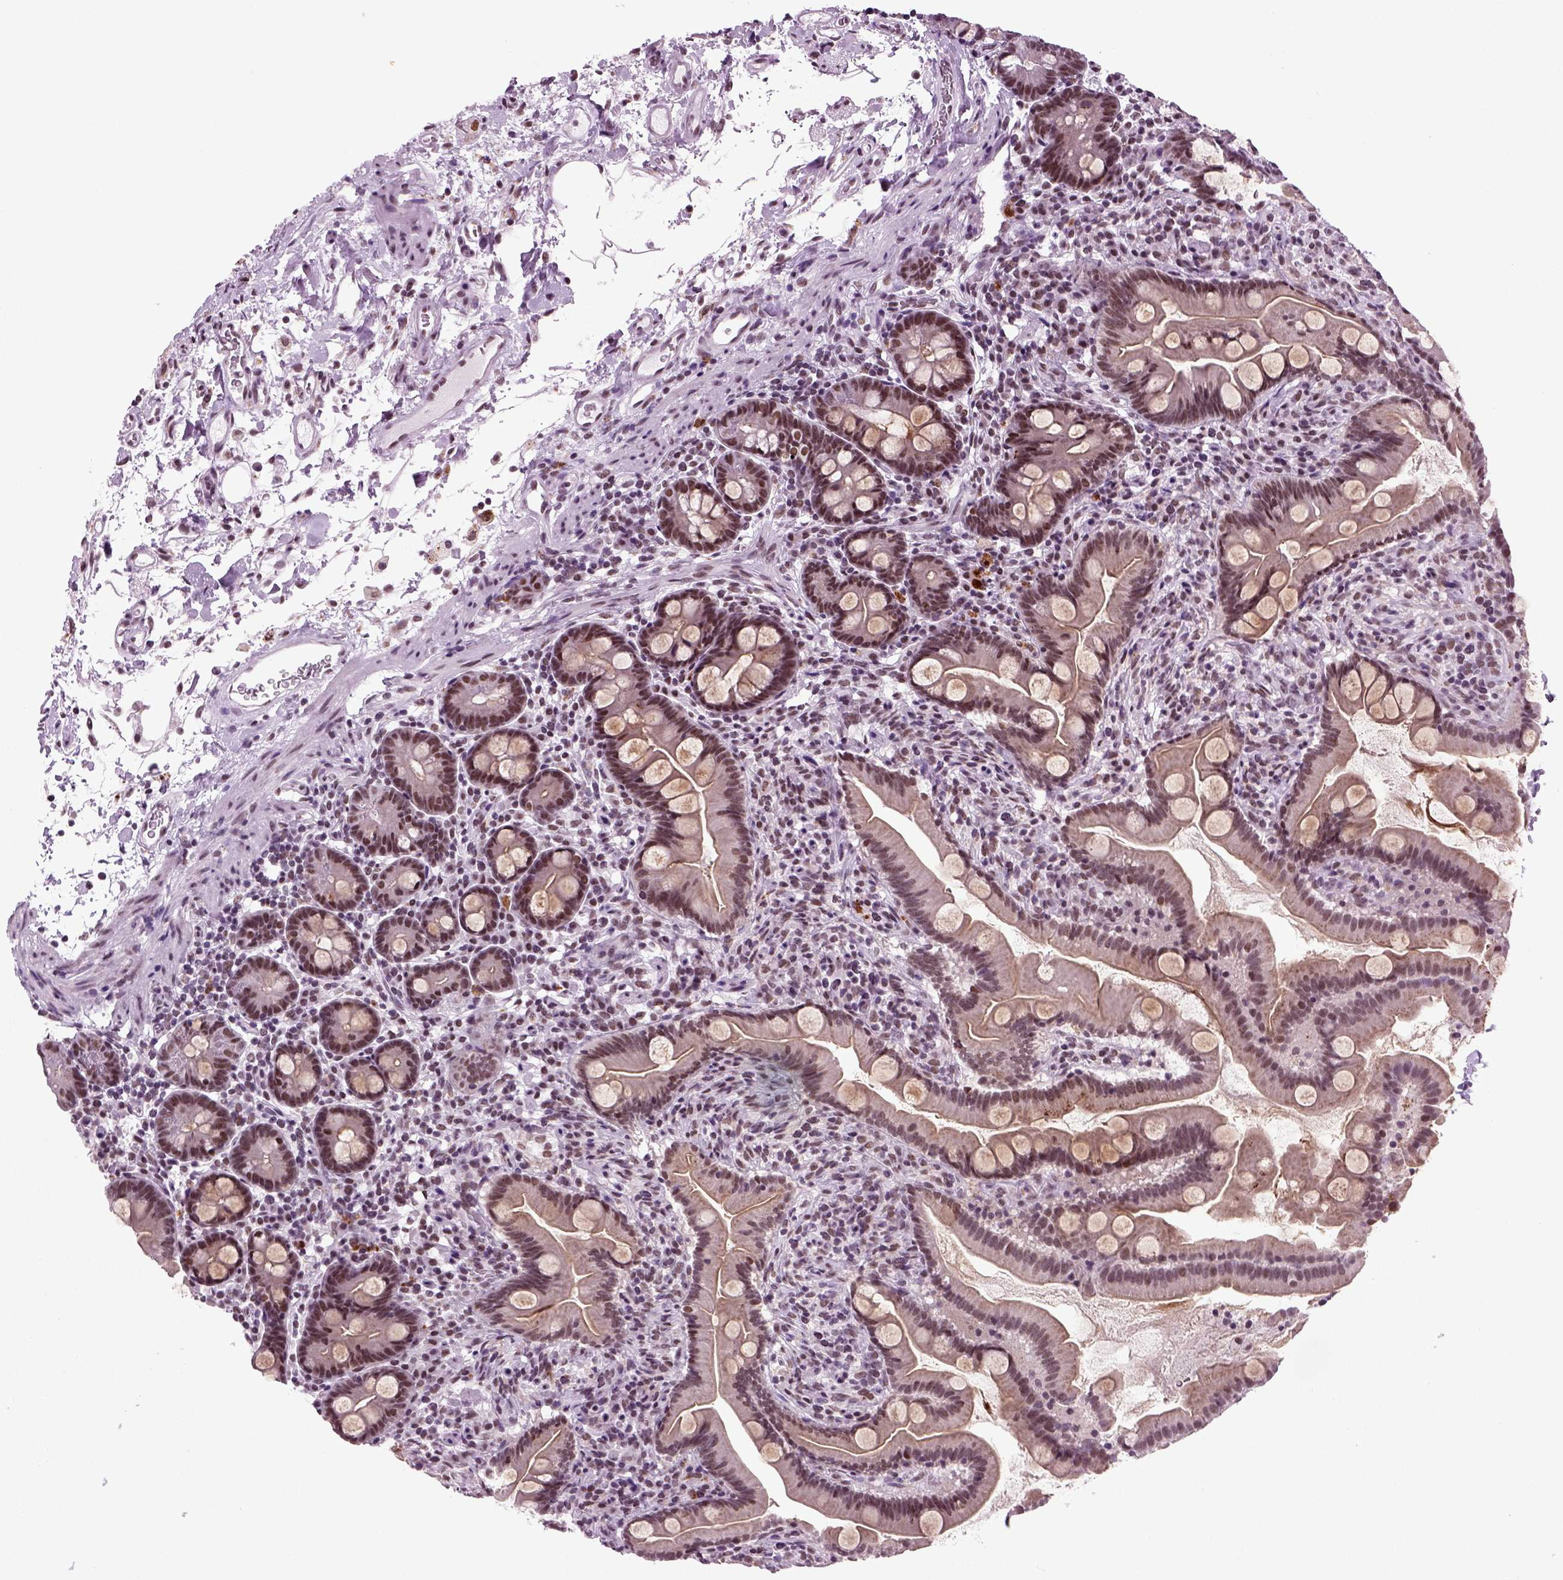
{"staining": {"intensity": "moderate", "quantity": "<25%", "location": "nuclear"}, "tissue": "small intestine", "cell_type": "Glandular cells", "image_type": "normal", "snomed": [{"axis": "morphology", "description": "Normal tissue, NOS"}, {"axis": "topography", "description": "Small intestine"}], "caption": "DAB immunohistochemical staining of normal small intestine demonstrates moderate nuclear protein staining in about <25% of glandular cells. The staining was performed using DAB to visualize the protein expression in brown, while the nuclei were stained in blue with hematoxylin (Magnification: 20x).", "gene": "RCOR3", "patient": {"sex": "female", "age": 44}}